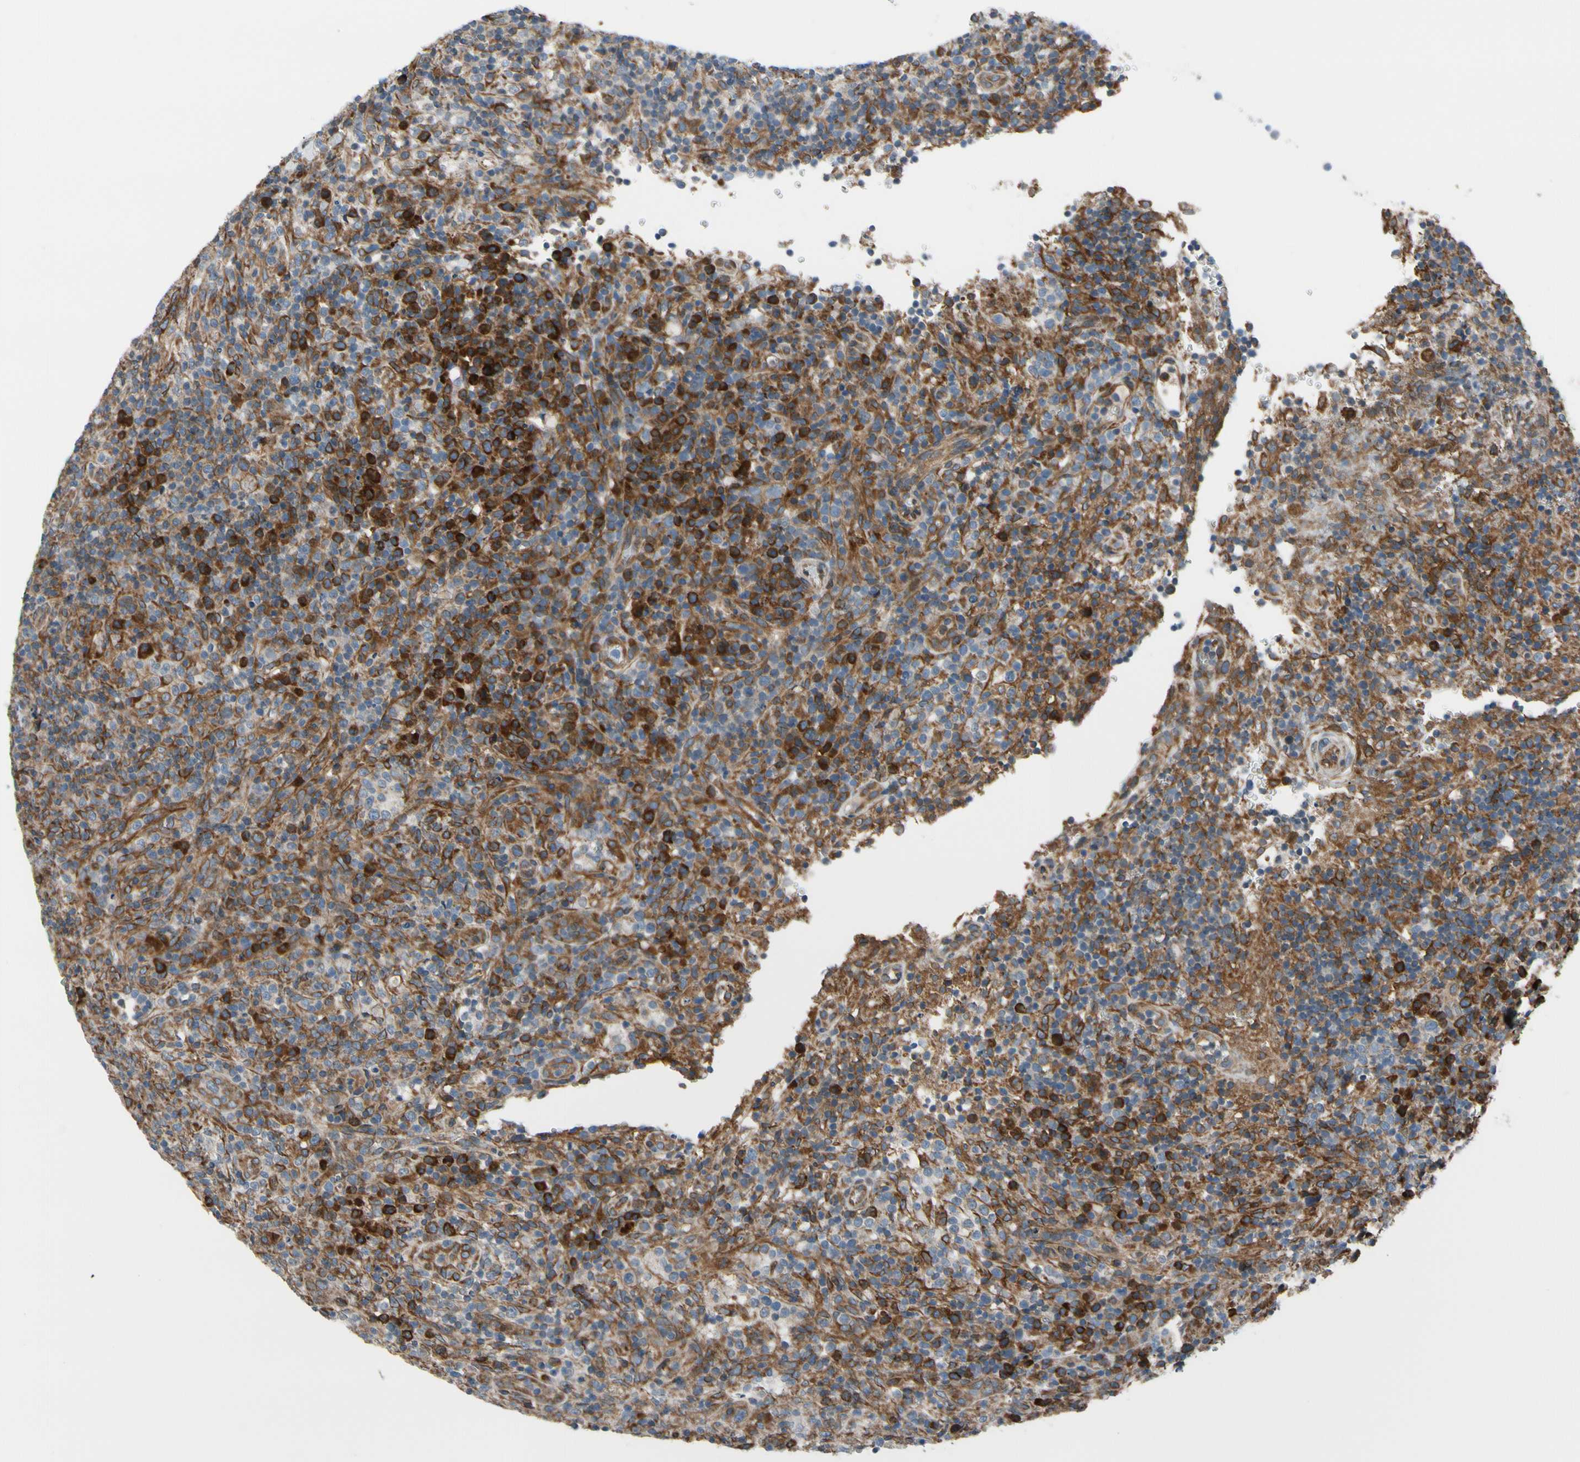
{"staining": {"intensity": "strong", "quantity": "25%-75%", "location": "cytoplasmic/membranous"}, "tissue": "lymphoma", "cell_type": "Tumor cells", "image_type": "cancer", "snomed": [{"axis": "morphology", "description": "Malignant lymphoma, non-Hodgkin's type, High grade"}, {"axis": "topography", "description": "Lymph node"}], "caption": "Strong cytoplasmic/membranous staining is present in approximately 25%-75% of tumor cells in high-grade malignant lymphoma, non-Hodgkin's type.", "gene": "CLCC1", "patient": {"sex": "female", "age": 76}}